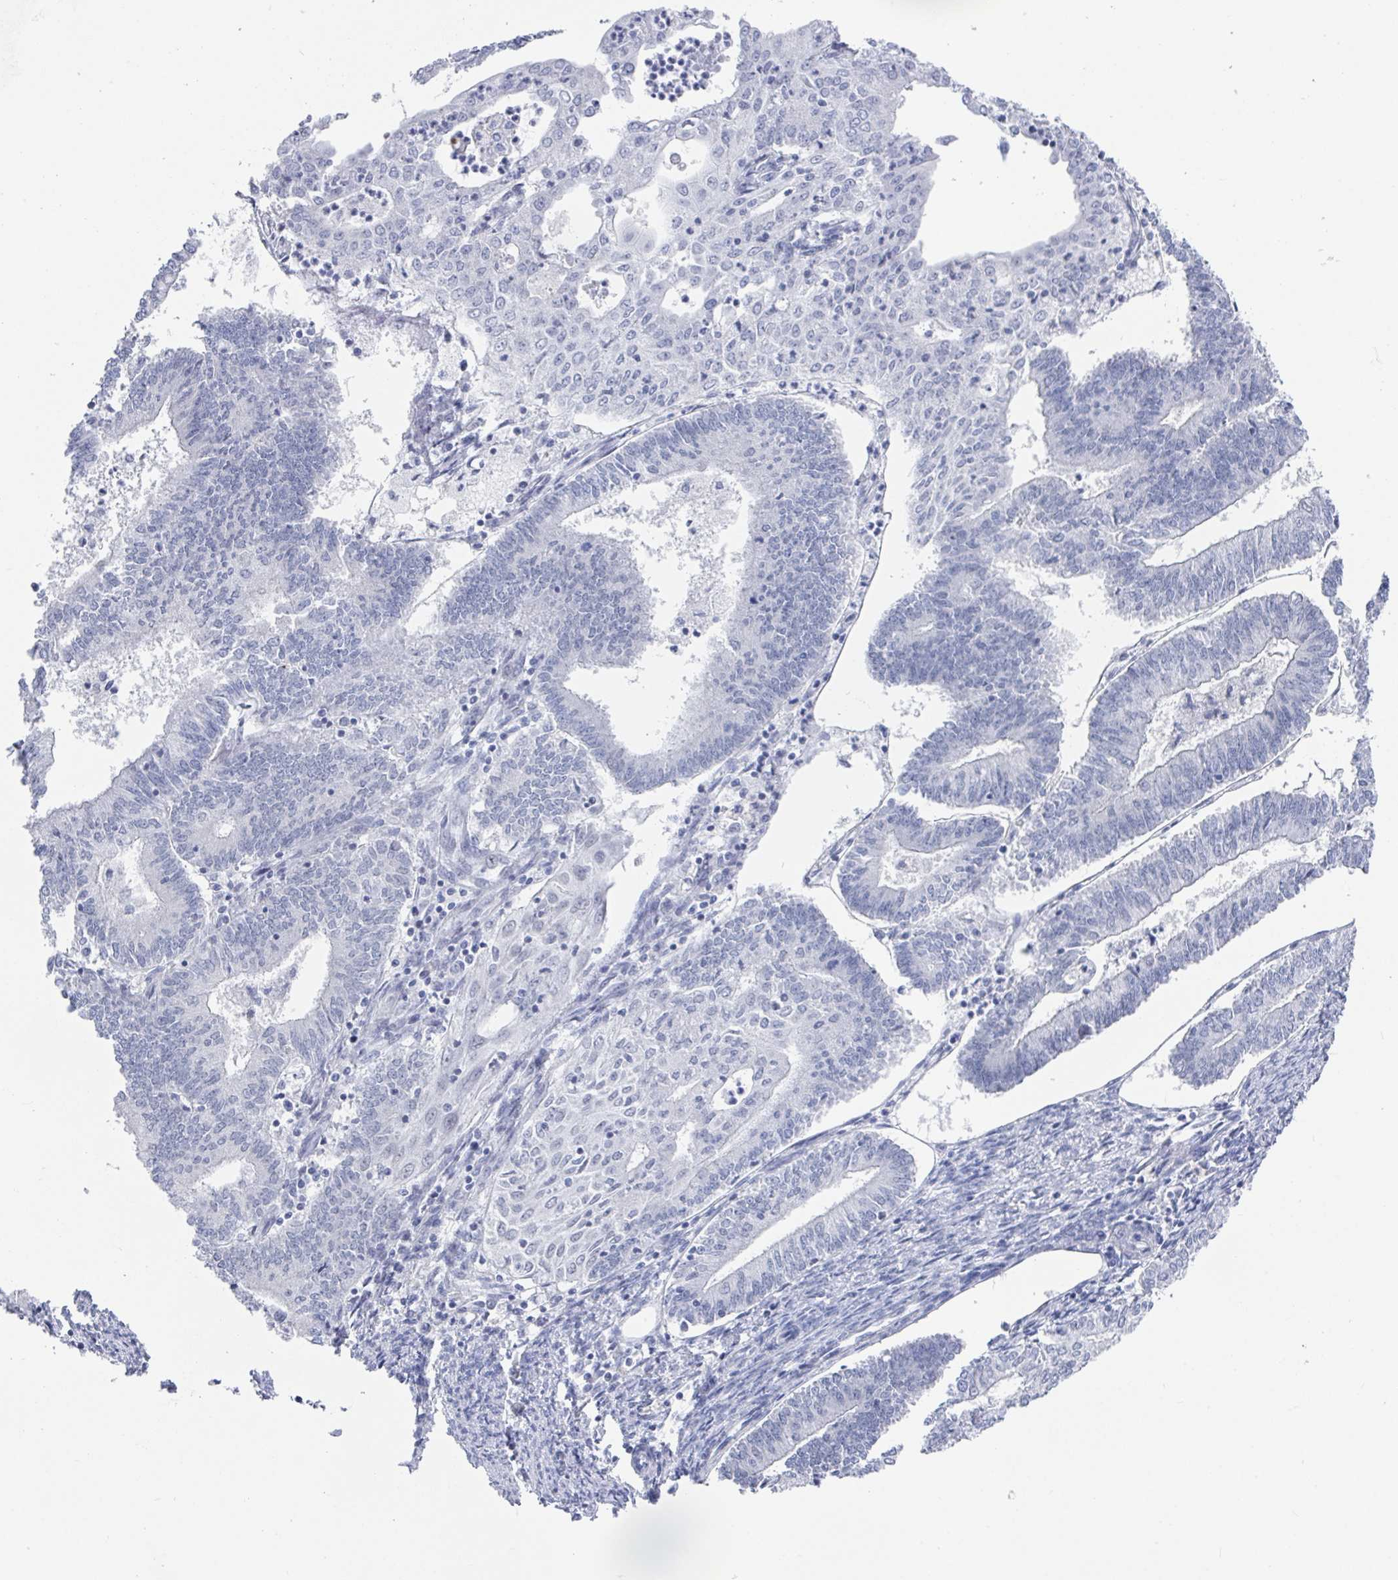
{"staining": {"intensity": "negative", "quantity": "none", "location": "none"}, "tissue": "endometrial cancer", "cell_type": "Tumor cells", "image_type": "cancer", "snomed": [{"axis": "morphology", "description": "Adenocarcinoma, NOS"}, {"axis": "topography", "description": "Endometrium"}], "caption": "Tumor cells show no significant protein staining in endometrial cancer.", "gene": "CAMKV", "patient": {"sex": "female", "age": 61}}